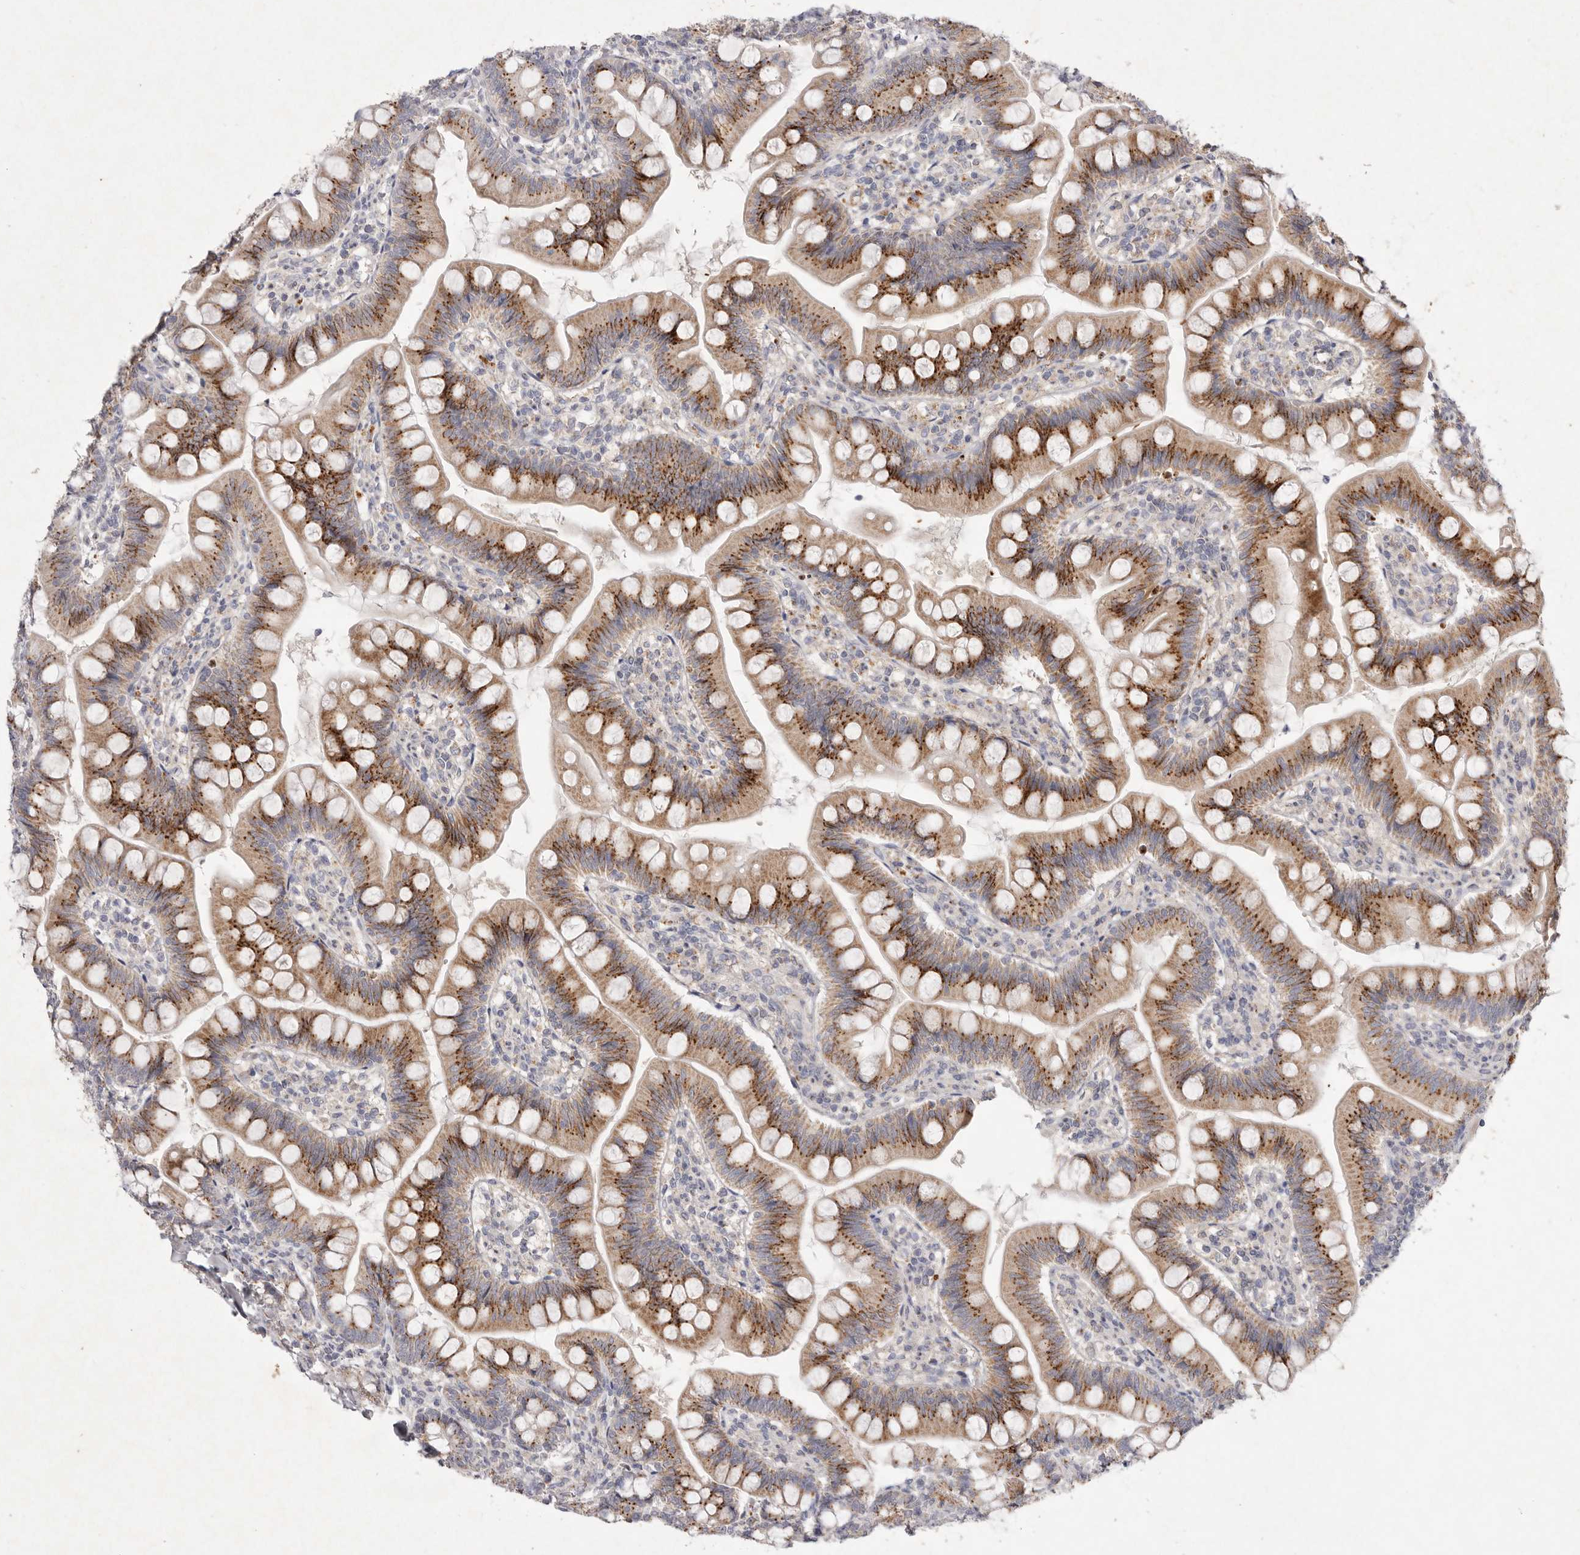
{"staining": {"intensity": "strong", "quantity": ">75%", "location": "cytoplasmic/membranous"}, "tissue": "small intestine", "cell_type": "Glandular cells", "image_type": "normal", "snomed": [{"axis": "morphology", "description": "Normal tissue, NOS"}, {"axis": "topography", "description": "Small intestine"}], "caption": "Protein staining by IHC exhibits strong cytoplasmic/membranous positivity in approximately >75% of glandular cells in normal small intestine. (brown staining indicates protein expression, while blue staining denotes nuclei).", "gene": "USP24", "patient": {"sex": "male", "age": 7}}